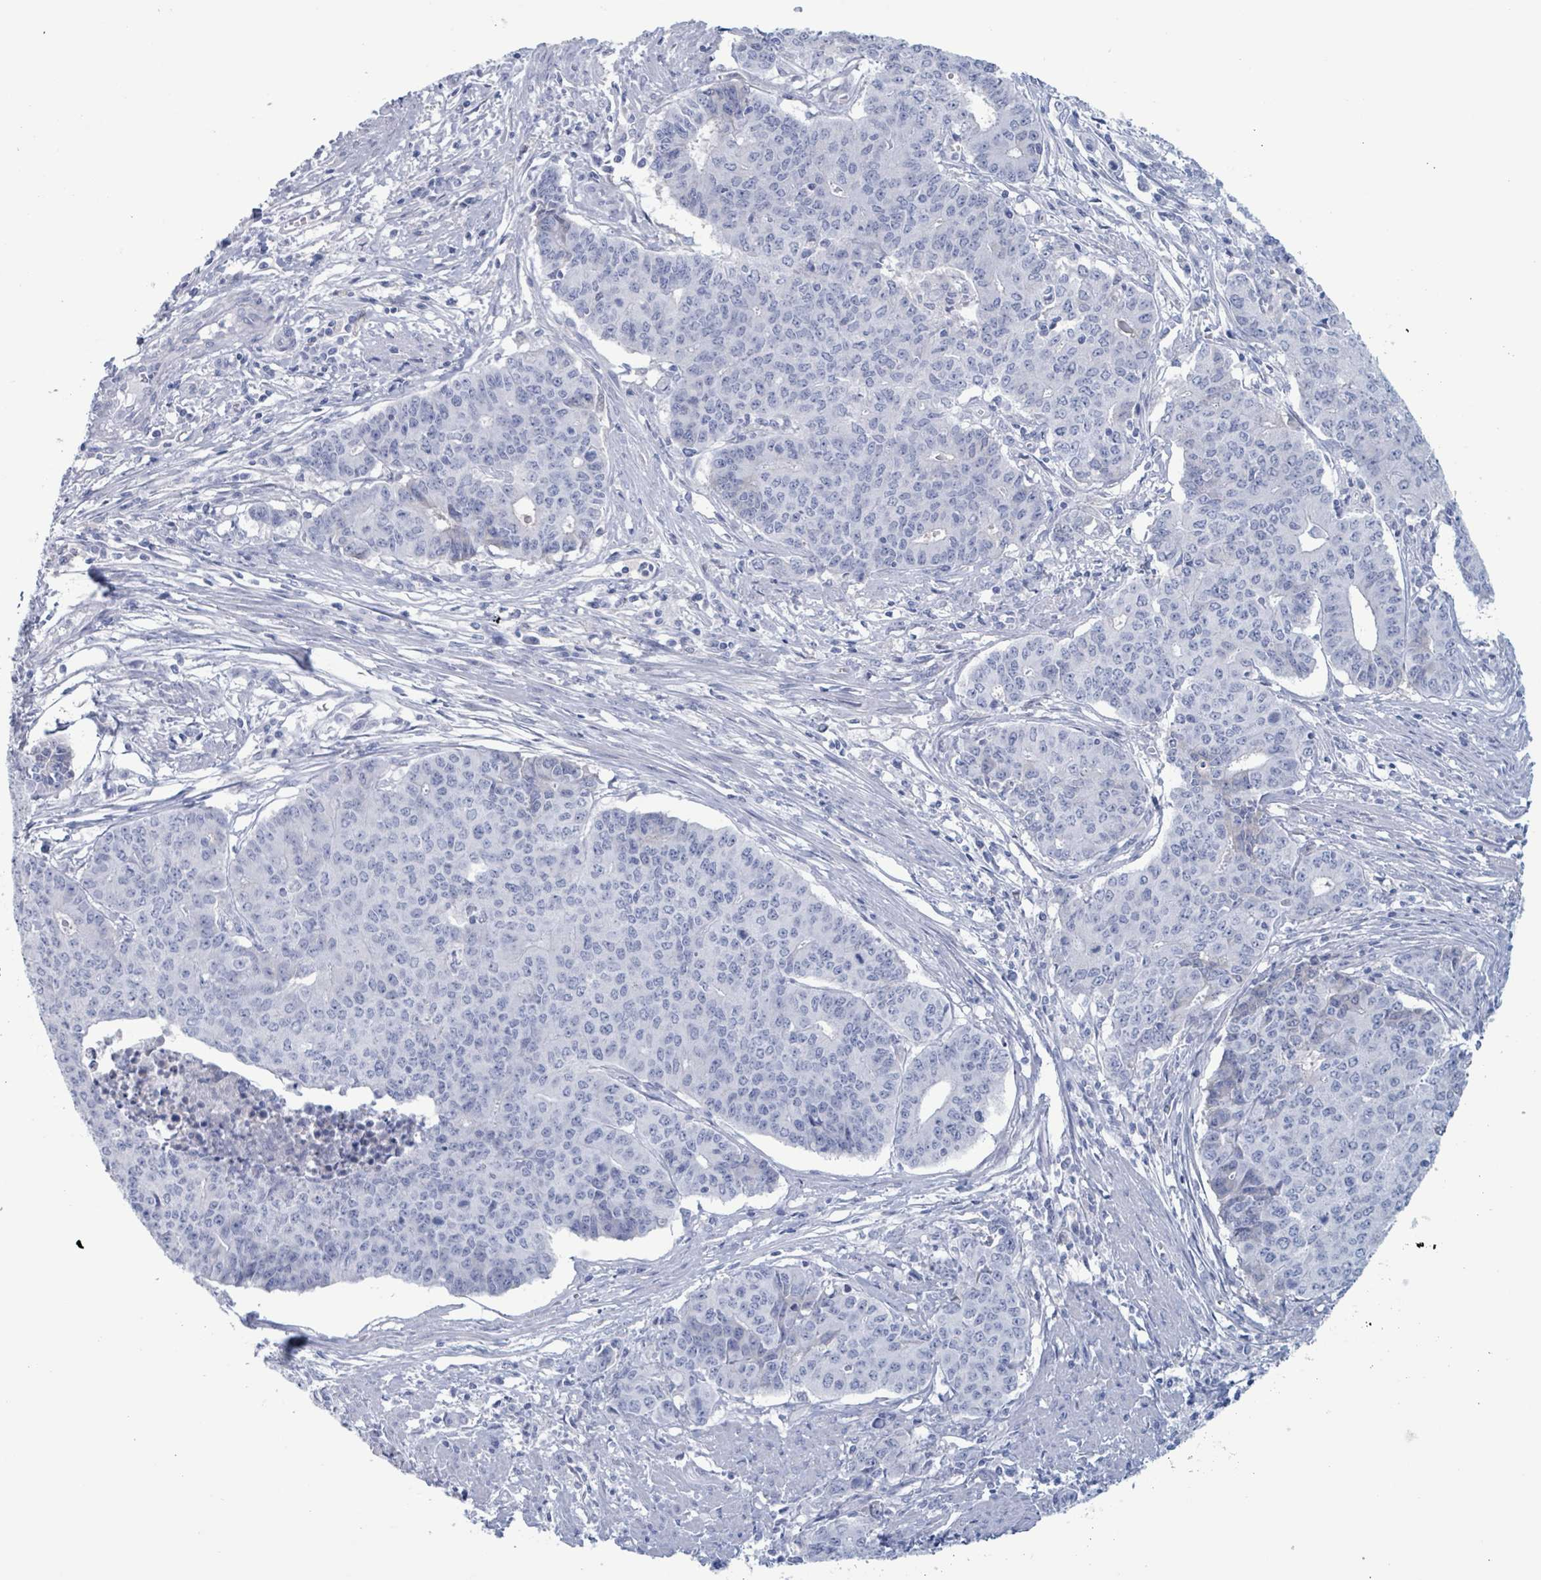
{"staining": {"intensity": "negative", "quantity": "none", "location": "none"}, "tissue": "endometrial cancer", "cell_type": "Tumor cells", "image_type": "cancer", "snomed": [{"axis": "morphology", "description": "Adenocarcinoma, NOS"}, {"axis": "topography", "description": "Endometrium"}], "caption": "Image shows no significant protein staining in tumor cells of endometrial cancer (adenocarcinoma).", "gene": "KLK4", "patient": {"sex": "female", "age": 59}}